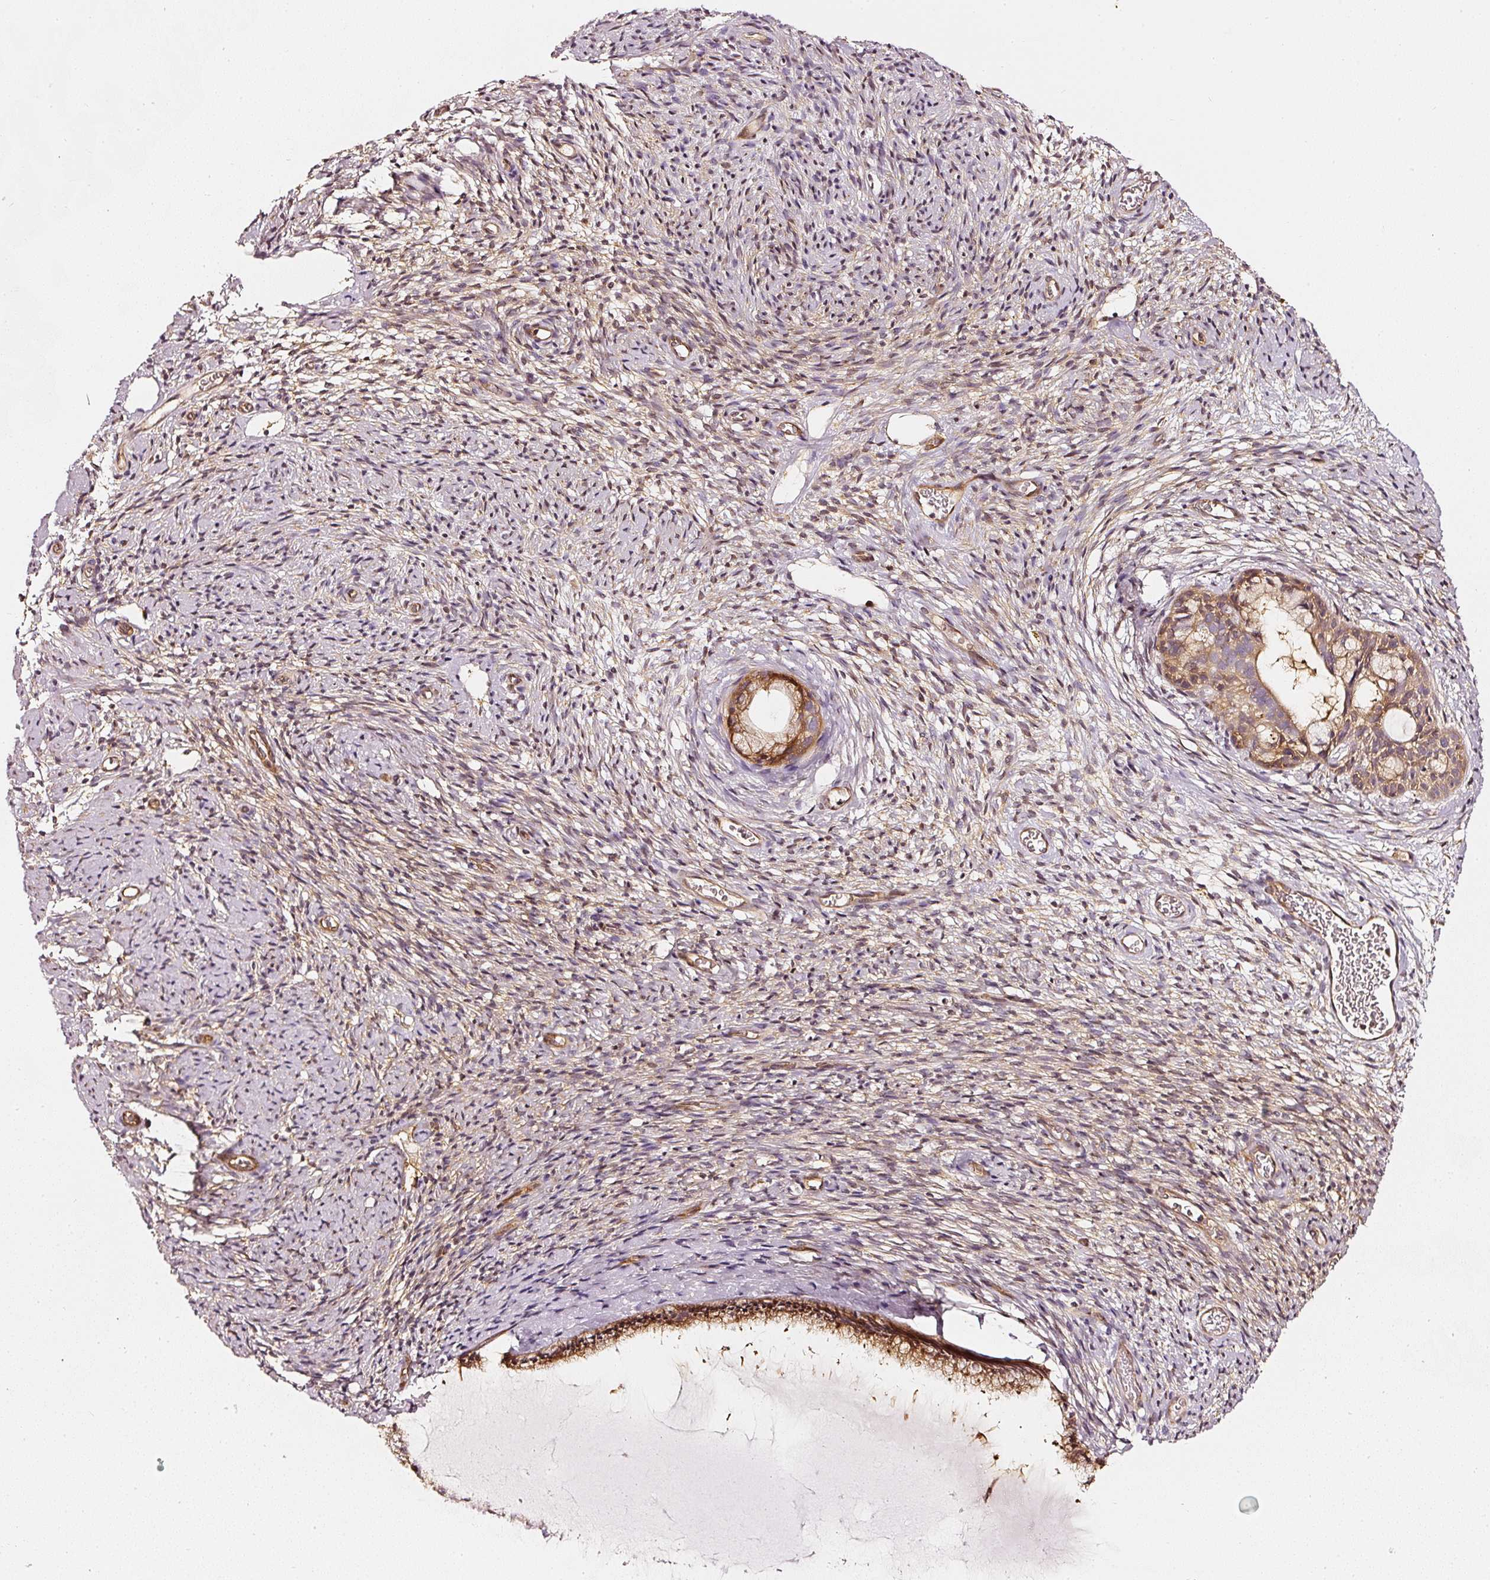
{"staining": {"intensity": "strong", "quantity": ">75%", "location": "cytoplasmic/membranous"}, "tissue": "cervix", "cell_type": "Glandular cells", "image_type": "normal", "snomed": [{"axis": "morphology", "description": "Normal tissue, NOS"}, {"axis": "topography", "description": "Cervix"}], "caption": "Immunohistochemical staining of normal human cervix reveals strong cytoplasmic/membranous protein positivity in about >75% of glandular cells. Using DAB (3,3'-diaminobenzidine) (brown) and hematoxylin (blue) stains, captured at high magnification using brightfield microscopy.", "gene": "ASMTL", "patient": {"sex": "female", "age": 76}}